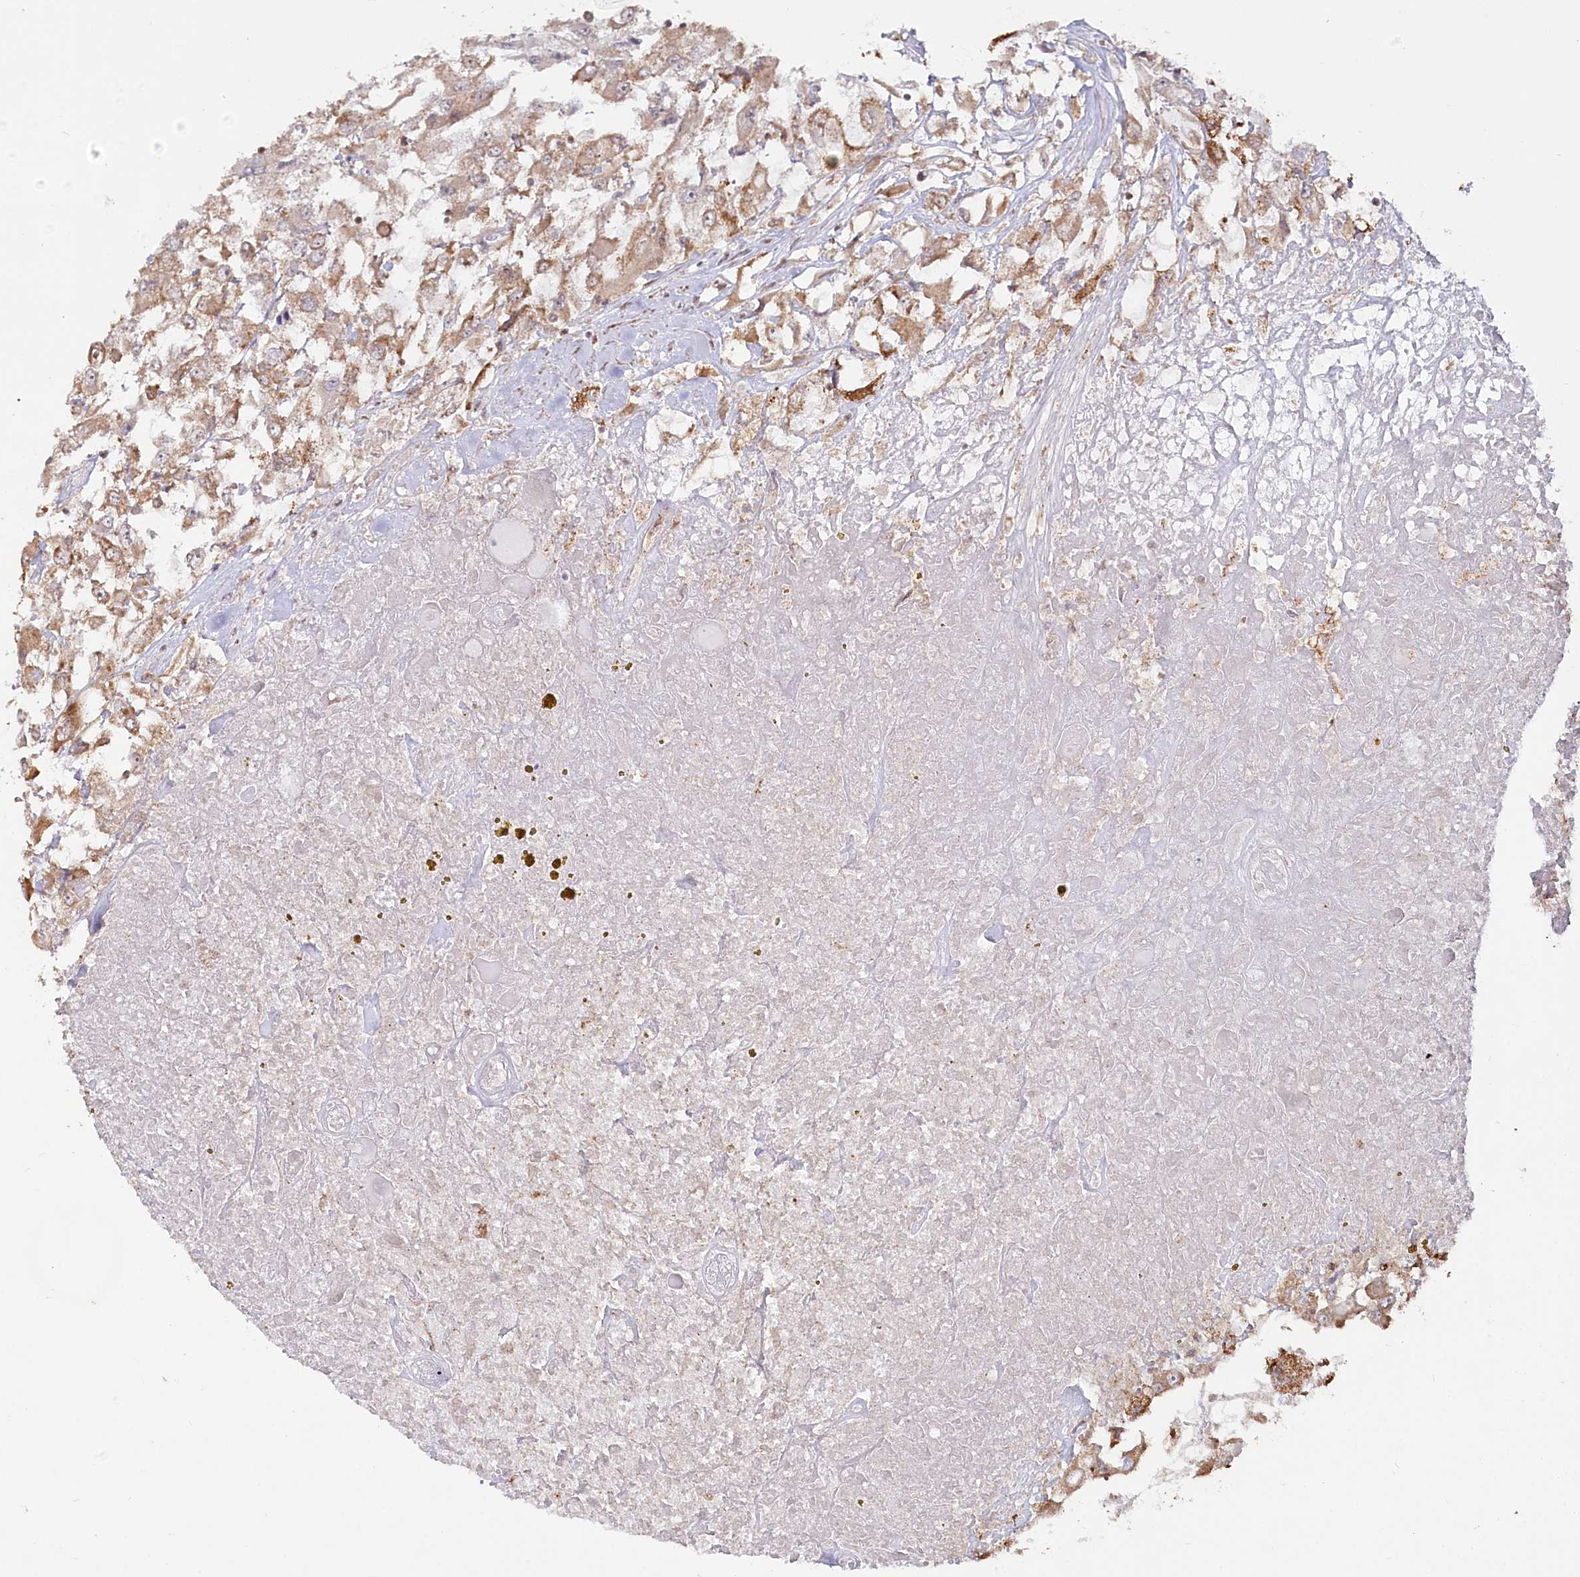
{"staining": {"intensity": "moderate", "quantity": ">75%", "location": "cytoplasmic/membranous"}, "tissue": "renal cancer", "cell_type": "Tumor cells", "image_type": "cancer", "snomed": [{"axis": "morphology", "description": "Adenocarcinoma, NOS"}, {"axis": "topography", "description": "Kidney"}], "caption": "Immunohistochemical staining of human renal cancer displays moderate cytoplasmic/membranous protein expression in approximately >75% of tumor cells.", "gene": "OTUD4", "patient": {"sex": "female", "age": 52}}